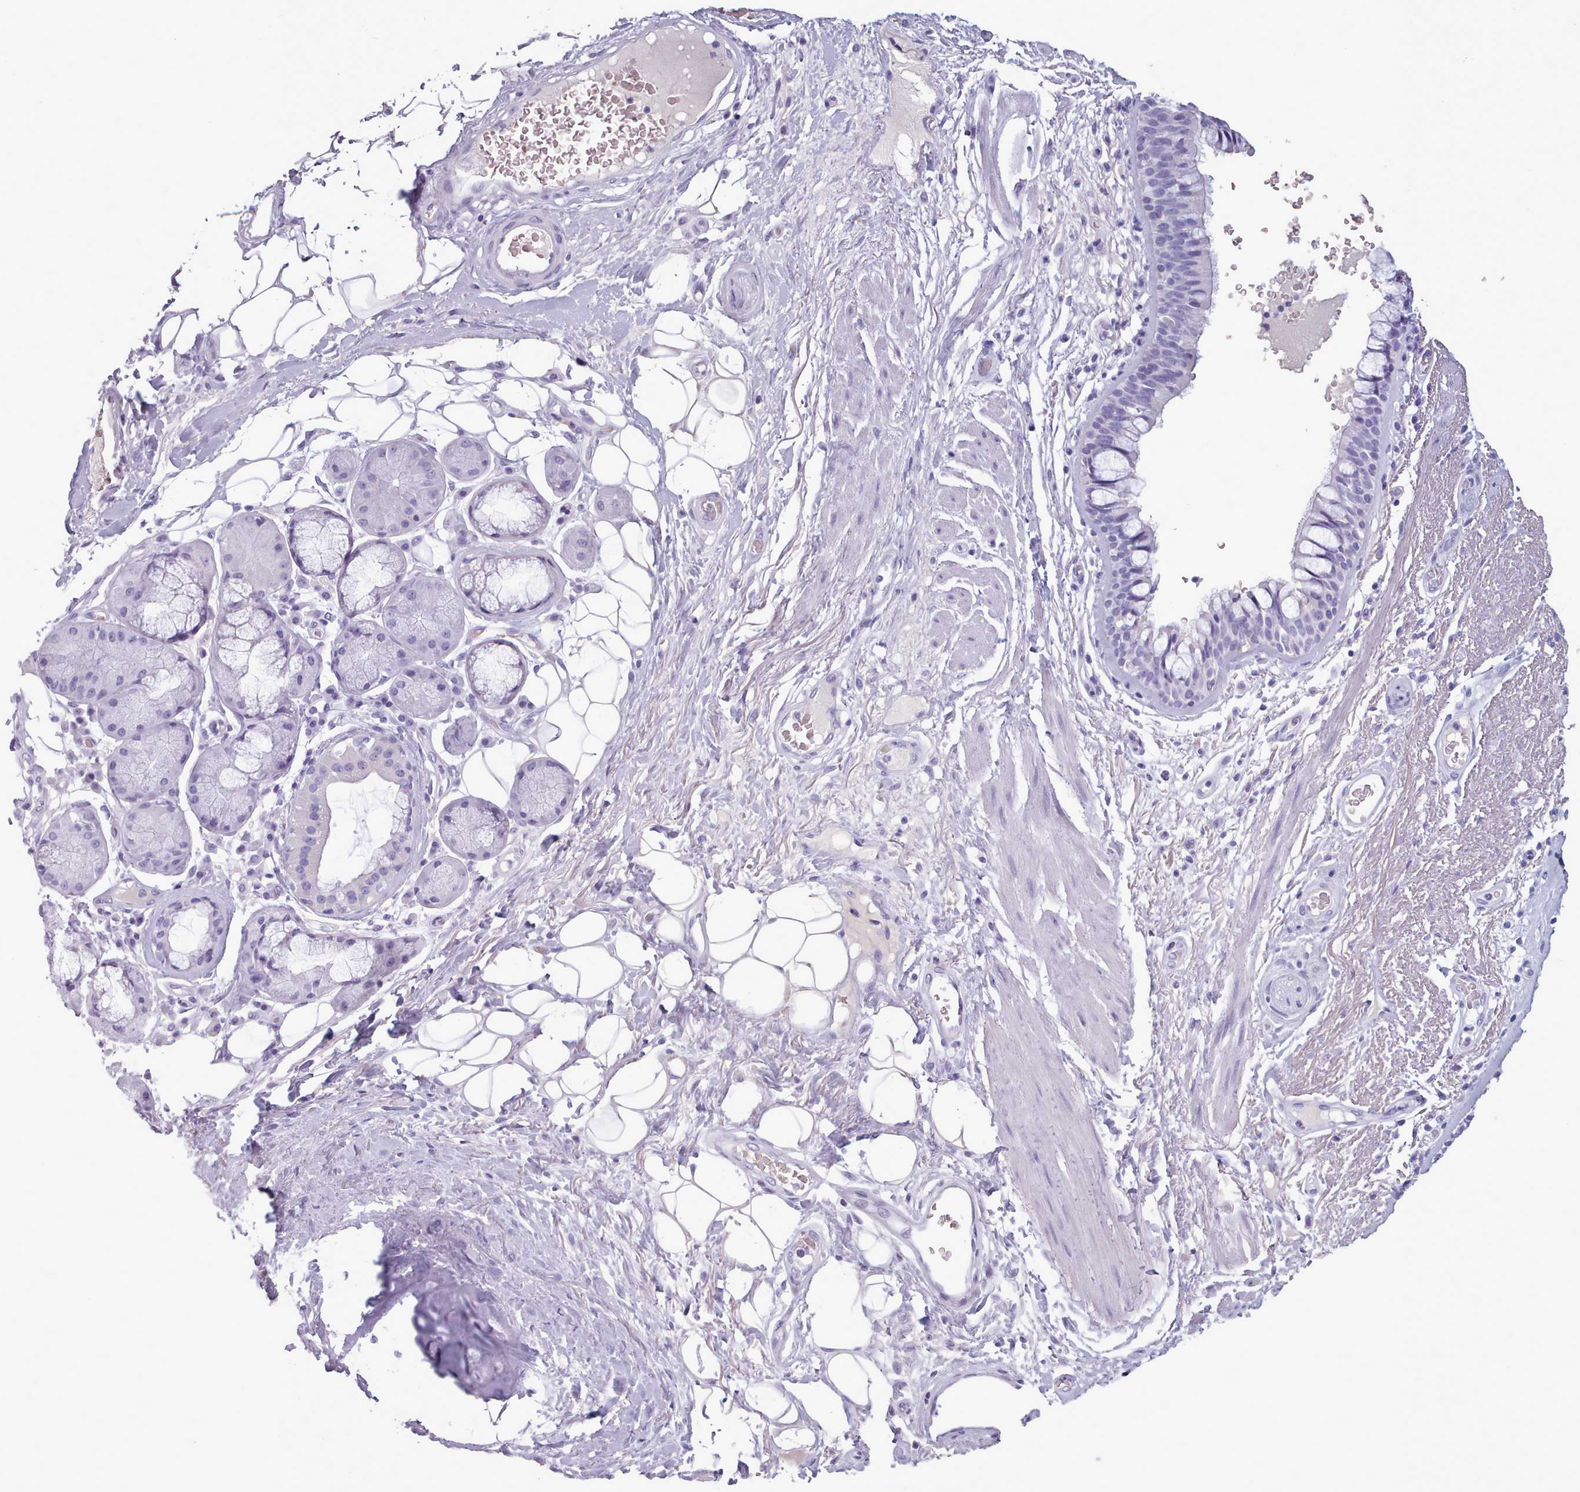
{"staining": {"intensity": "negative", "quantity": "none", "location": "none"}, "tissue": "bronchus", "cell_type": "Respiratory epithelial cells", "image_type": "normal", "snomed": [{"axis": "morphology", "description": "Normal tissue, NOS"}, {"axis": "morphology", "description": "Squamous cell carcinoma, NOS"}, {"axis": "topography", "description": "Lymph node"}, {"axis": "topography", "description": "Bronchus"}, {"axis": "topography", "description": "Lung"}], "caption": "IHC of normal human bronchus displays no expression in respiratory epithelial cells.", "gene": "ZNF43", "patient": {"sex": "male", "age": 66}}